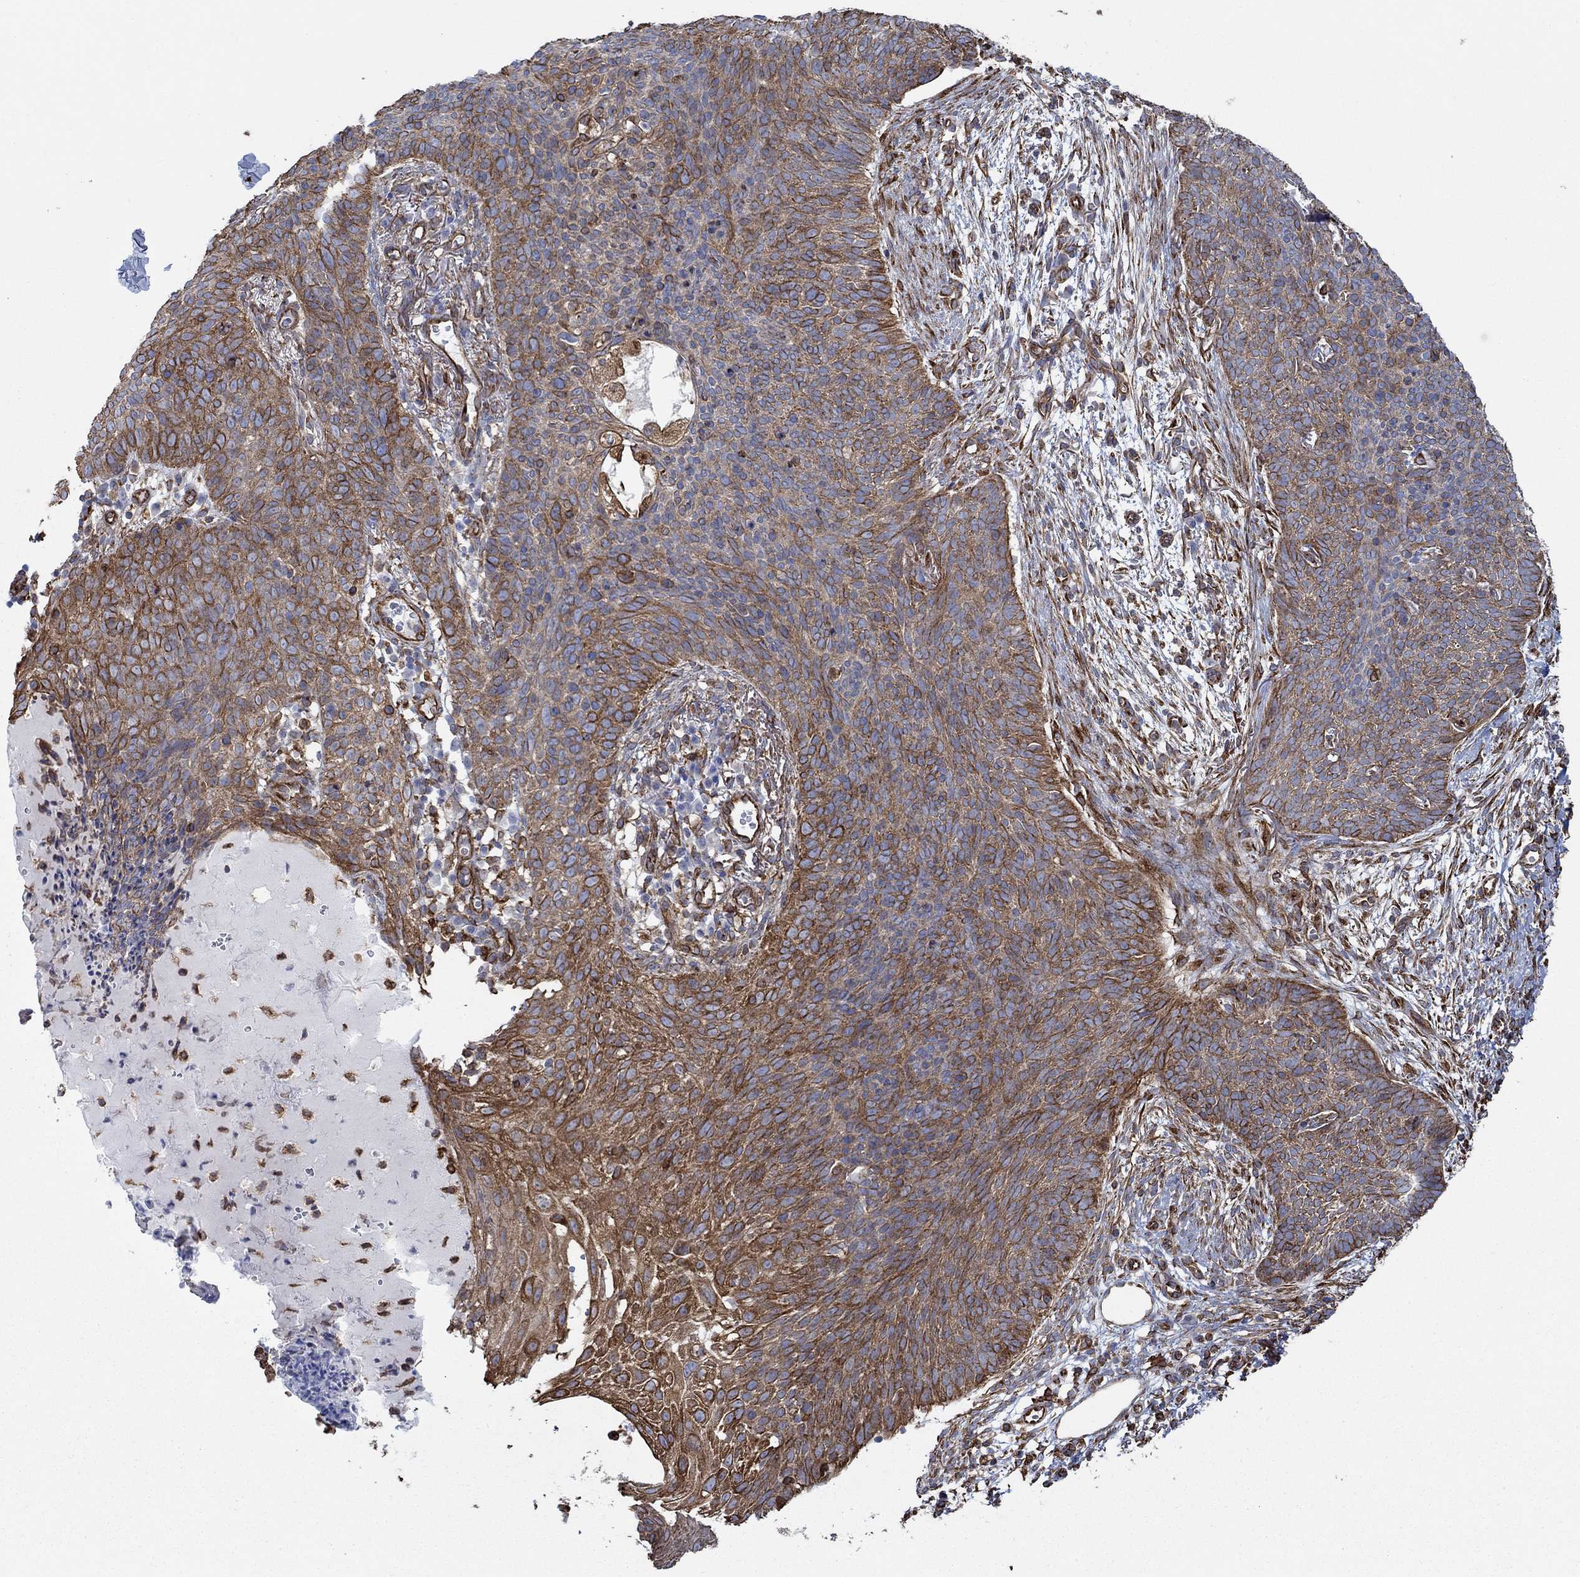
{"staining": {"intensity": "strong", "quantity": "25%-75%", "location": "cytoplasmic/membranous"}, "tissue": "skin cancer", "cell_type": "Tumor cells", "image_type": "cancer", "snomed": [{"axis": "morphology", "description": "Basal cell carcinoma"}, {"axis": "topography", "description": "Skin"}], "caption": "Protein analysis of skin cancer (basal cell carcinoma) tissue exhibits strong cytoplasmic/membranous expression in about 25%-75% of tumor cells.", "gene": "STC2", "patient": {"sex": "male", "age": 64}}